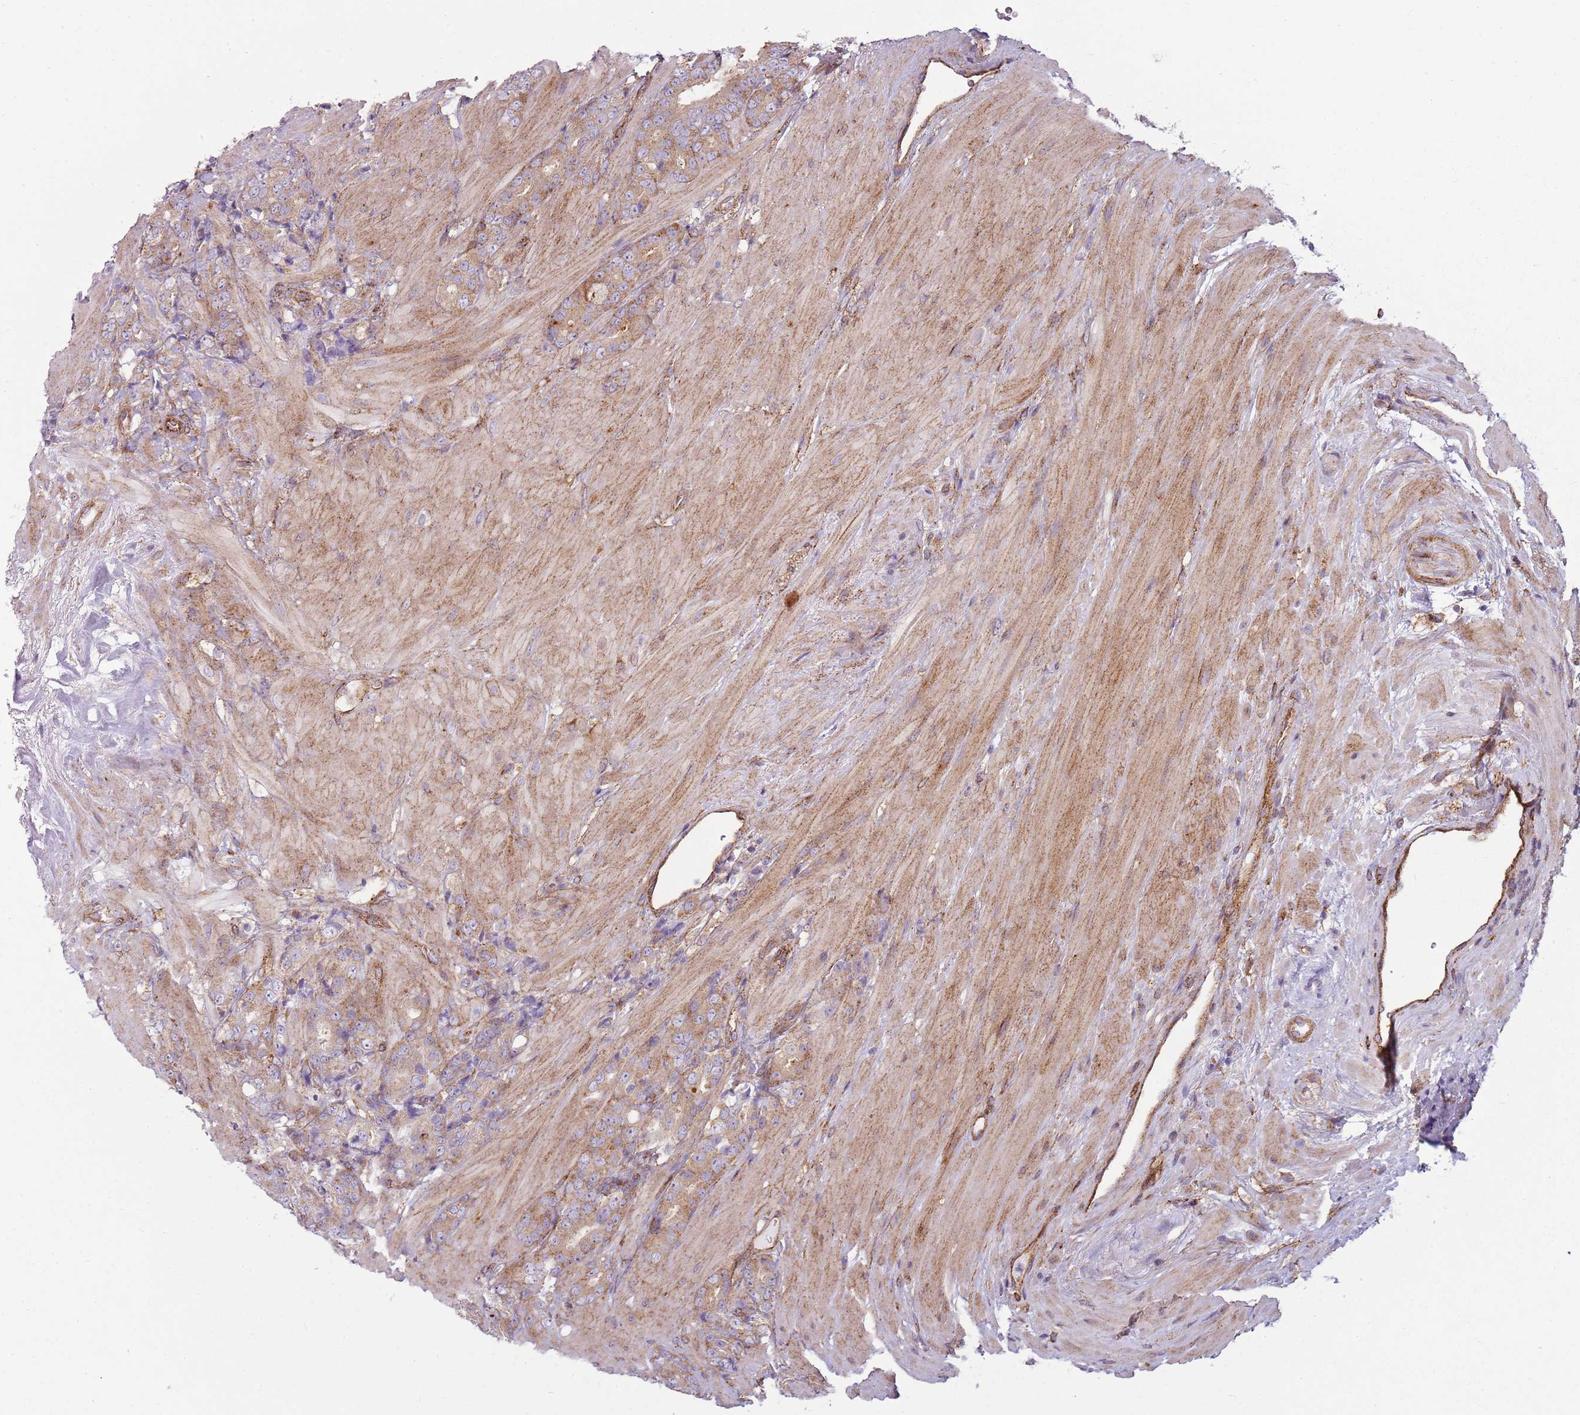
{"staining": {"intensity": "moderate", "quantity": "25%-75%", "location": "cytoplasmic/membranous"}, "tissue": "prostate cancer", "cell_type": "Tumor cells", "image_type": "cancer", "snomed": [{"axis": "morphology", "description": "Adenocarcinoma, High grade"}, {"axis": "topography", "description": "Prostate"}], "caption": "IHC staining of prostate cancer (adenocarcinoma (high-grade)), which displays medium levels of moderate cytoplasmic/membranous expression in about 25%-75% of tumor cells indicating moderate cytoplasmic/membranous protein positivity. The staining was performed using DAB (brown) for protein detection and nuclei were counterstained in hematoxylin (blue).", "gene": "SNX1", "patient": {"sex": "male", "age": 62}}